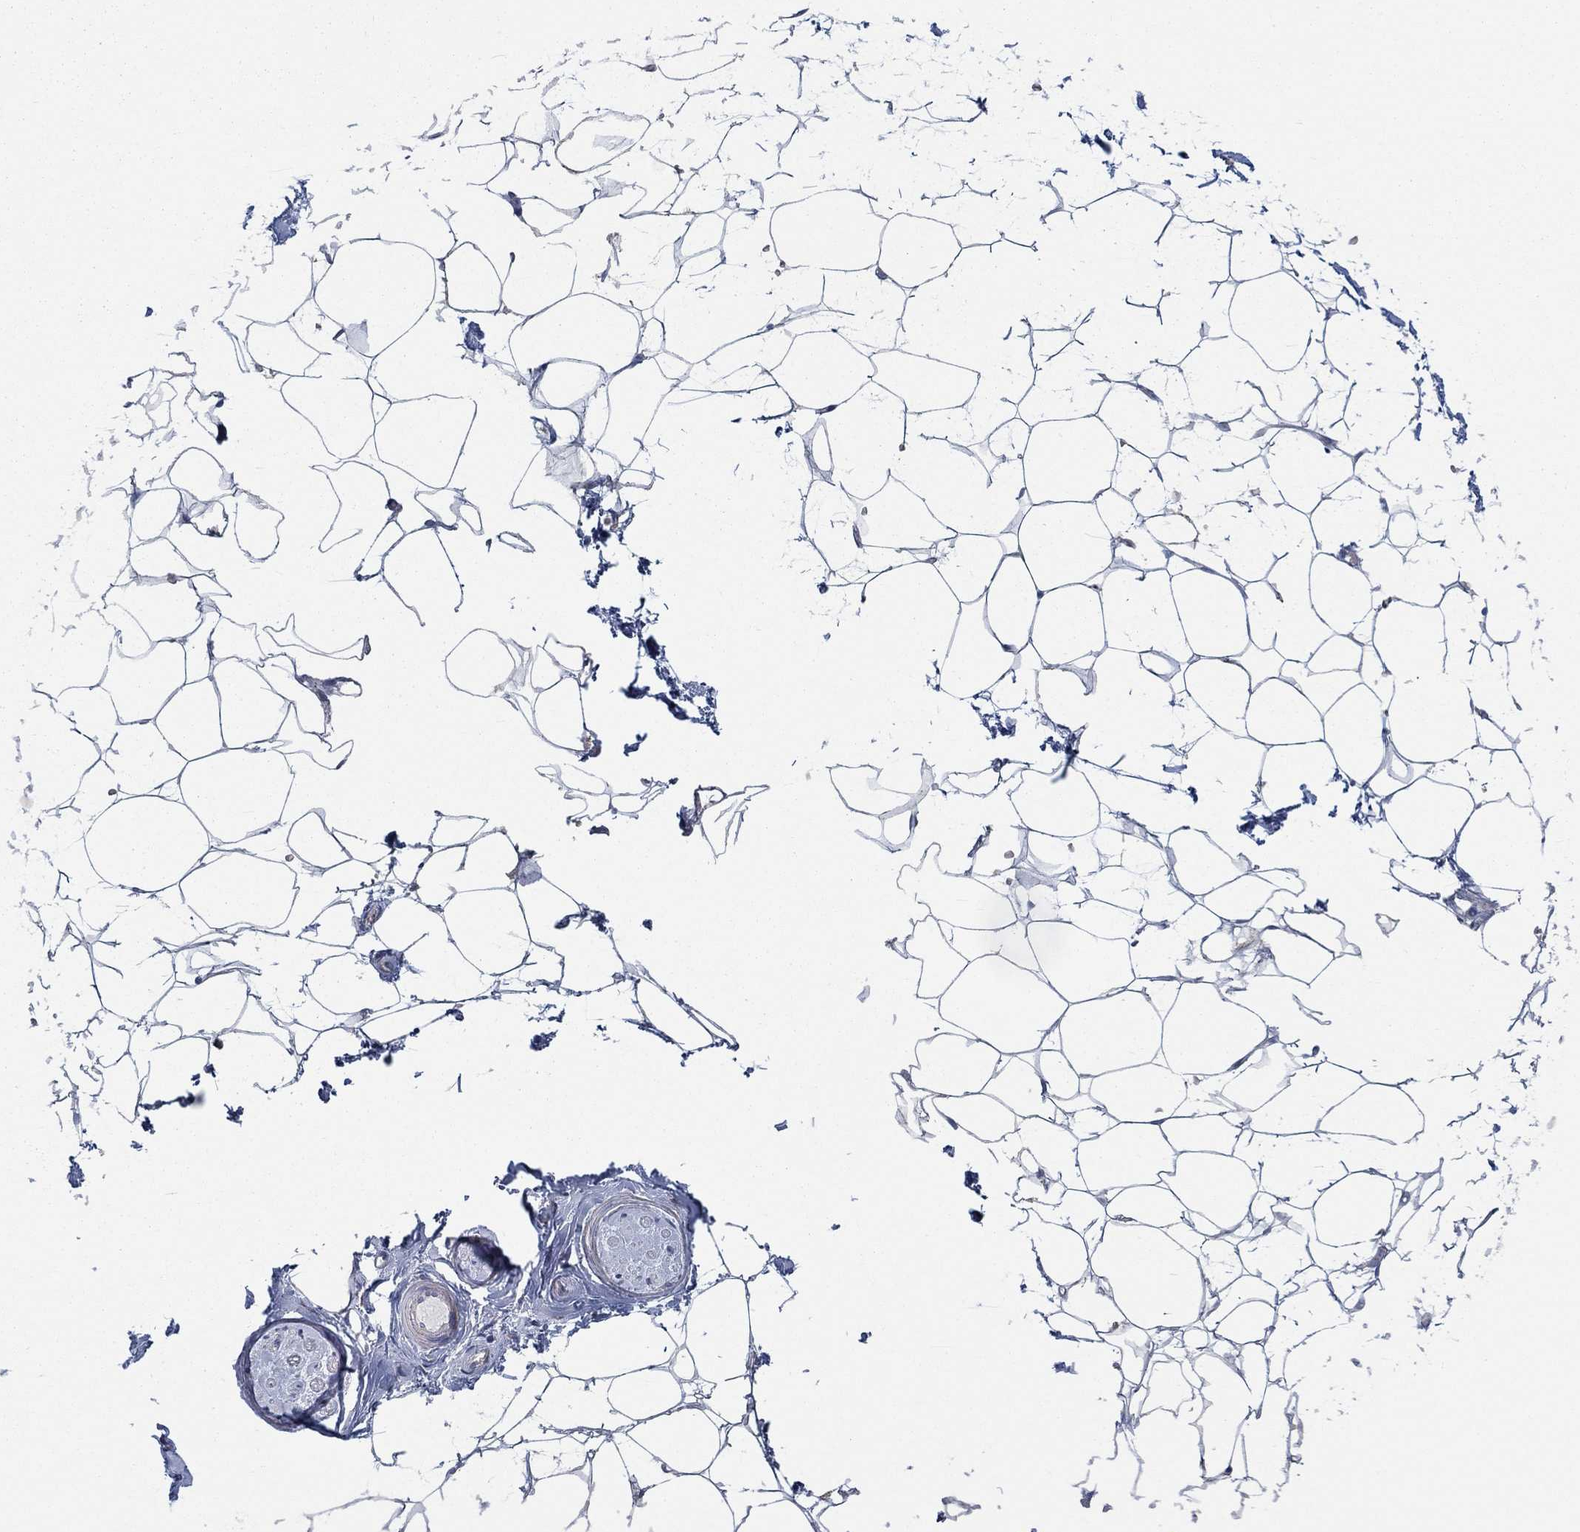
{"staining": {"intensity": "negative", "quantity": "none", "location": "none"}, "tissue": "adipose tissue", "cell_type": "Adipocytes", "image_type": "normal", "snomed": [{"axis": "morphology", "description": "Normal tissue, NOS"}, {"axis": "topography", "description": "Skin"}, {"axis": "topography", "description": "Peripheral nerve tissue"}], "caption": "IHC photomicrograph of unremarkable adipose tissue: adipose tissue stained with DAB (3,3'-diaminobenzidine) reveals no significant protein expression in adipocytes.", "gene": "BBOF1", "patient": {"sex": "female", "age": 56}}